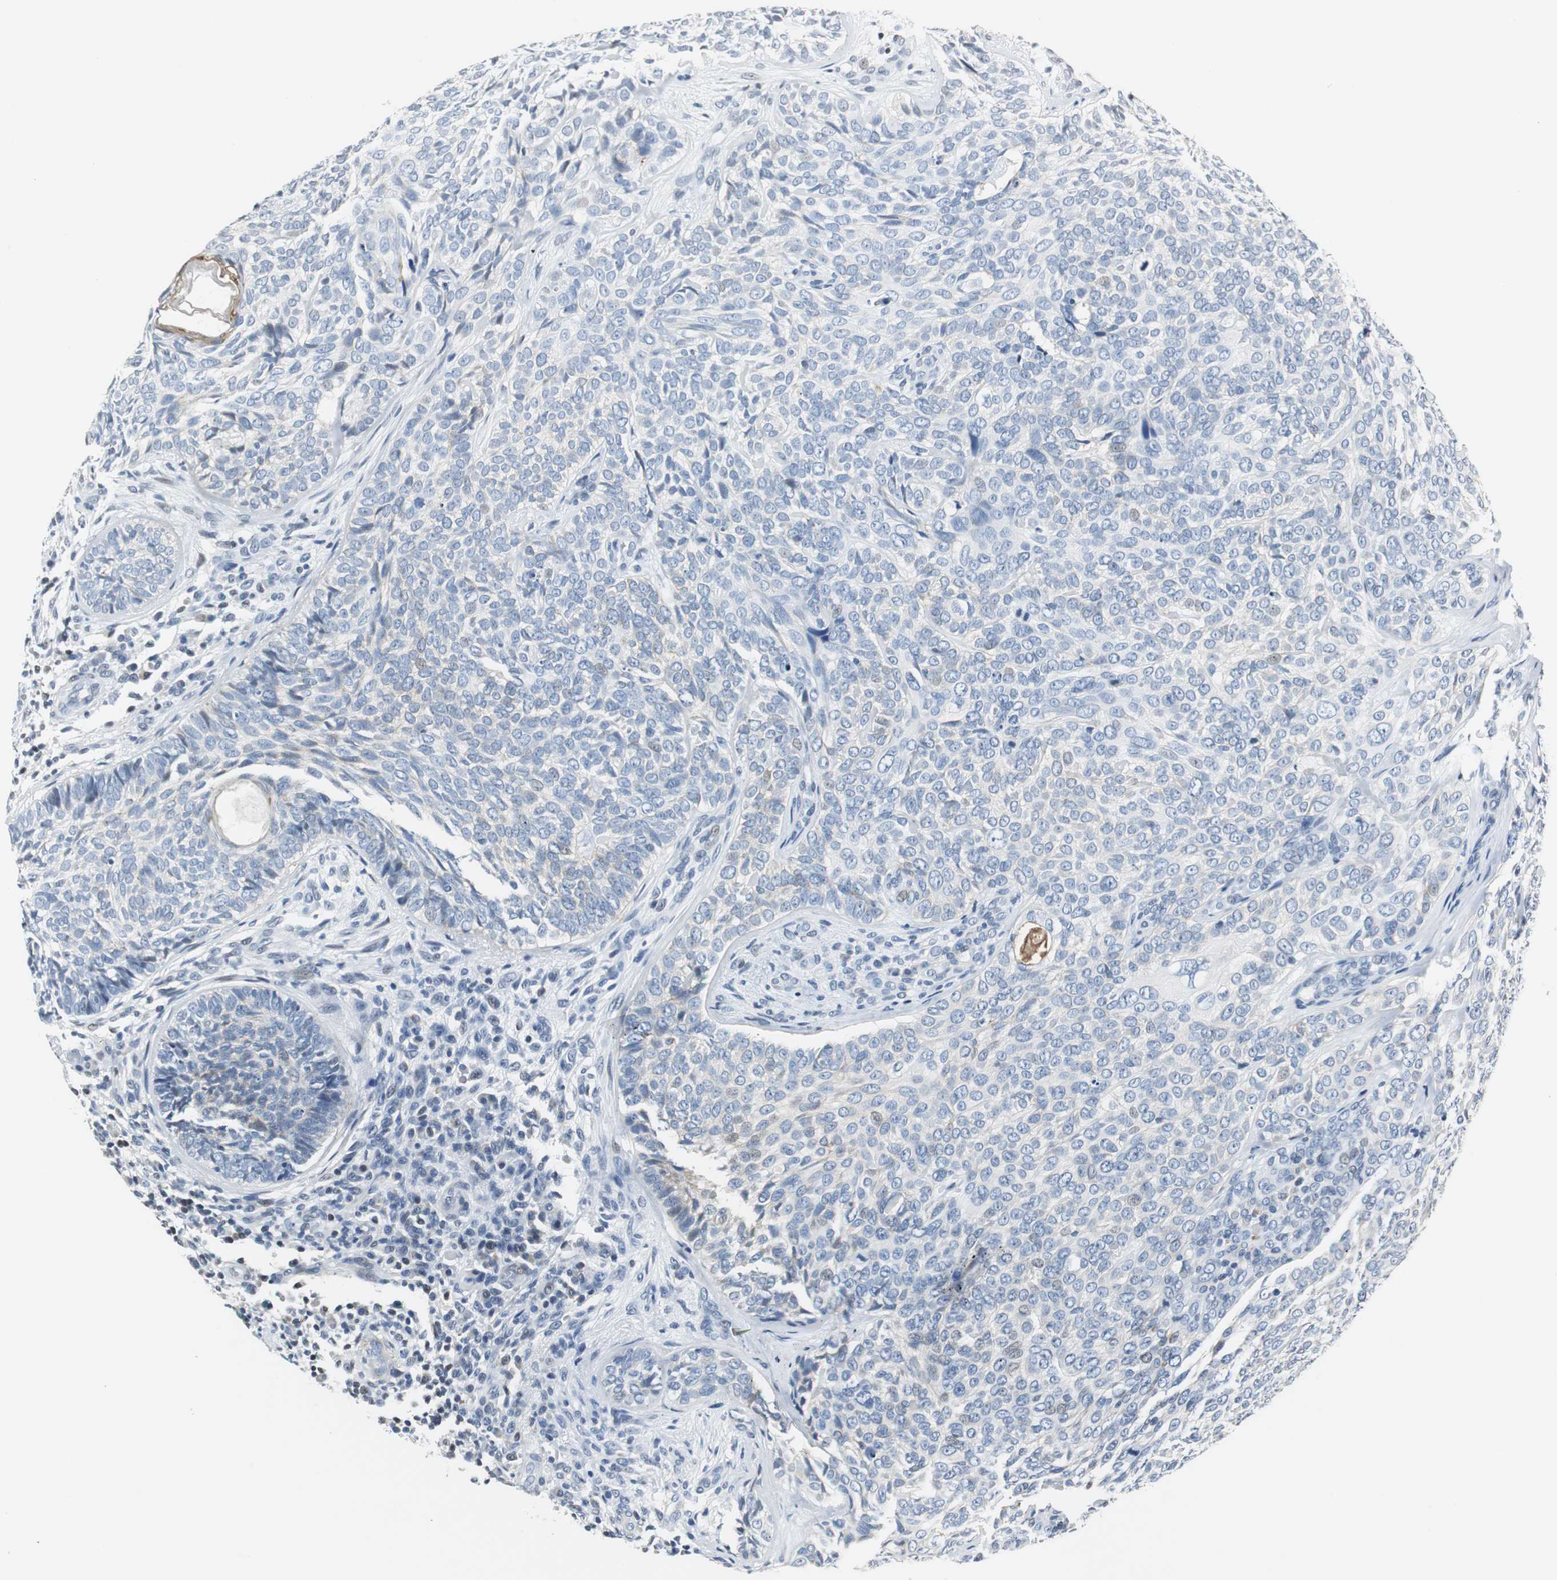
{"staining": {"intensity": "negative", "quantity": "none", "location": "none"}, "tissue": "skin cancer", "cell_type": "Tumor cells", "image_type": "cancer", "snomed": [{"axis": "morphology", "description": "Basal cell carcinoma"}, {"axis": "topography", "description": "Skin"}], "caption": "Skin basal cell carcinoma was stained to show a protein in brown. There is no significant positivity in tumor cells. (DAB IHC visualized using brightfield microscopy, high magnification).", "gene": "HCFC2", "patient": {"sex": "male", "age": 72}}